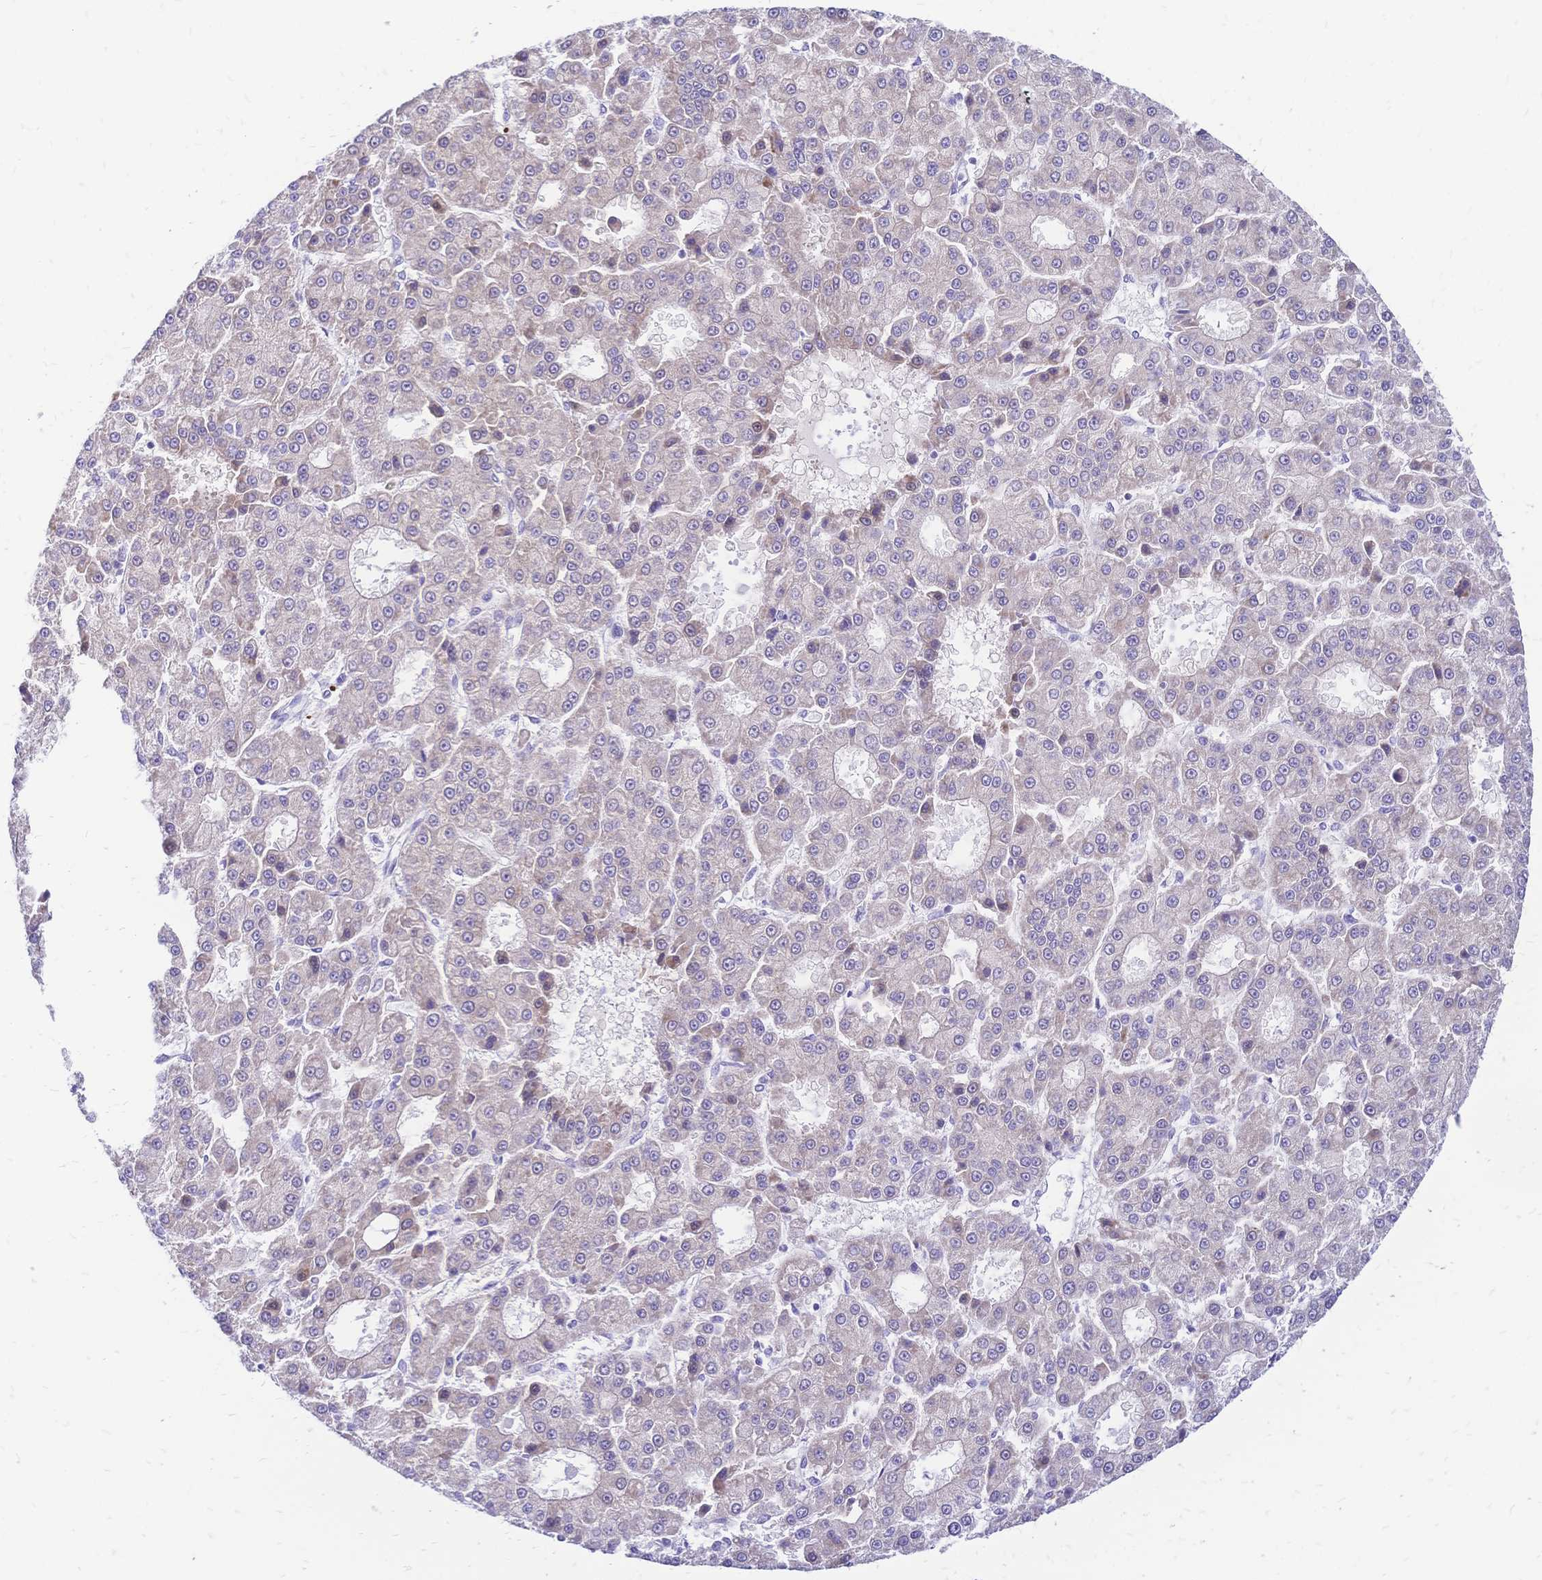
{"staining": {"intensity": "negative", "quantity": "none", "location": "none"}, "tissue": "liver cancer", "cell_type": "Tumor cells", "image_type": "cancer", "snomed": [{"axis": "morphology", "description": "Carcinoma, Hepatocellular, NOS"}, {"axis": "topography", "description": "Liver"}], "caption": "Tumor cells show no significant positivity in hepatocellular carcinoma (liver). (IHC, brightfield microscopy, high magnification).", "gene": "GRB7", "patient": {"sex": "male", "age": 70}}